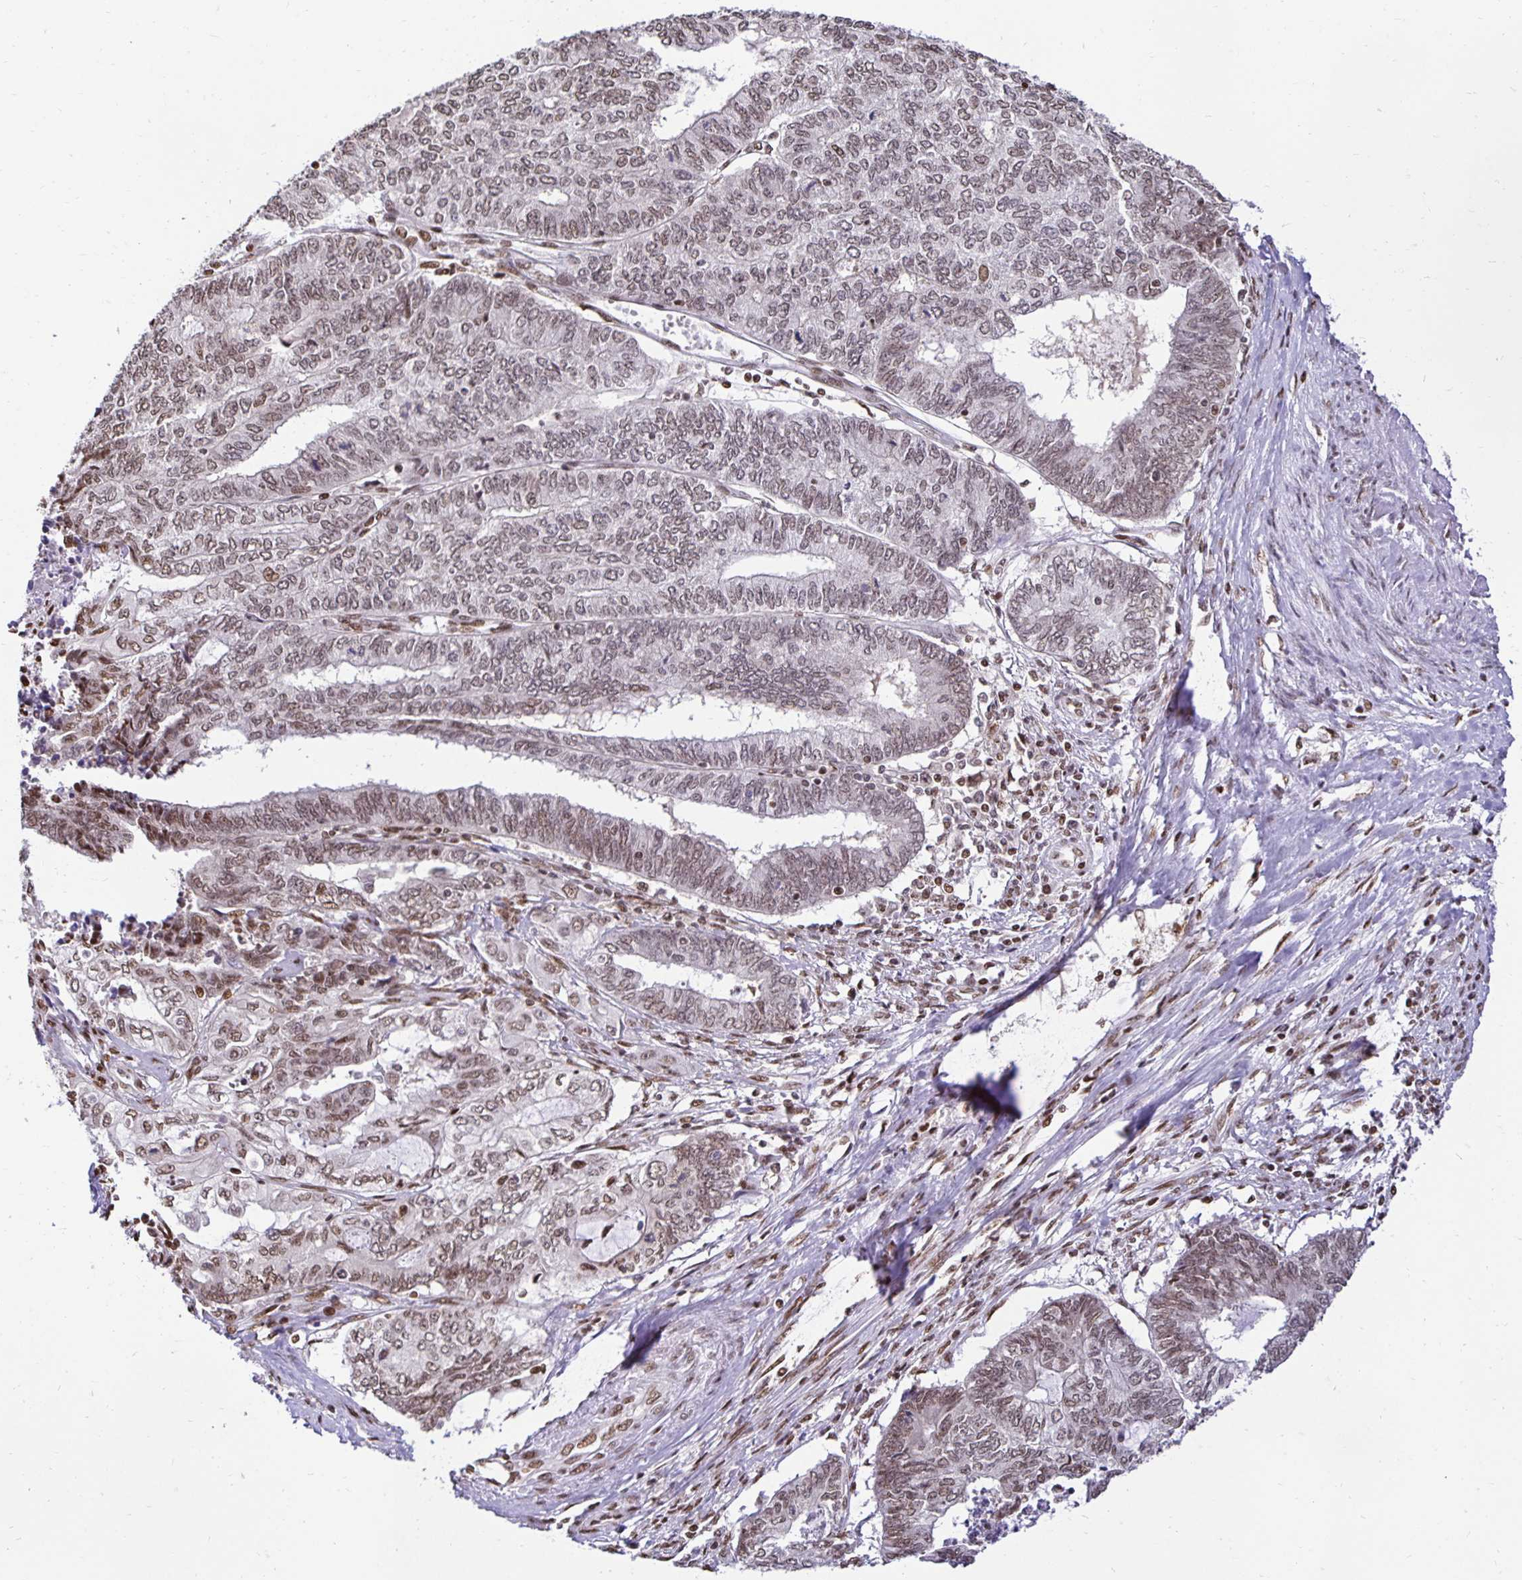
{"staining": {"intensity": "moderate", "quantity": ">75%", "location": "nuclear"}, "tissue": "endometrial cancer", "cell_type": "Tumor cells", "image_type": "cancer", "snomed": [{"axis": "morphology", "description": "Adenocarcinoma, NOS"}, {"axis": "topography", "description": "Uterus"}, {"axis": "topography", "description": "Endometrium"}], "caption": "Human endometrial cancer (adenocarcinoma) stained for a protein (brown) reveals moderate nuclear positive expression in approximately >75% of tumor cells.", "gene": "ZNF579", "patient": {"sex": "female", "age": 70}}